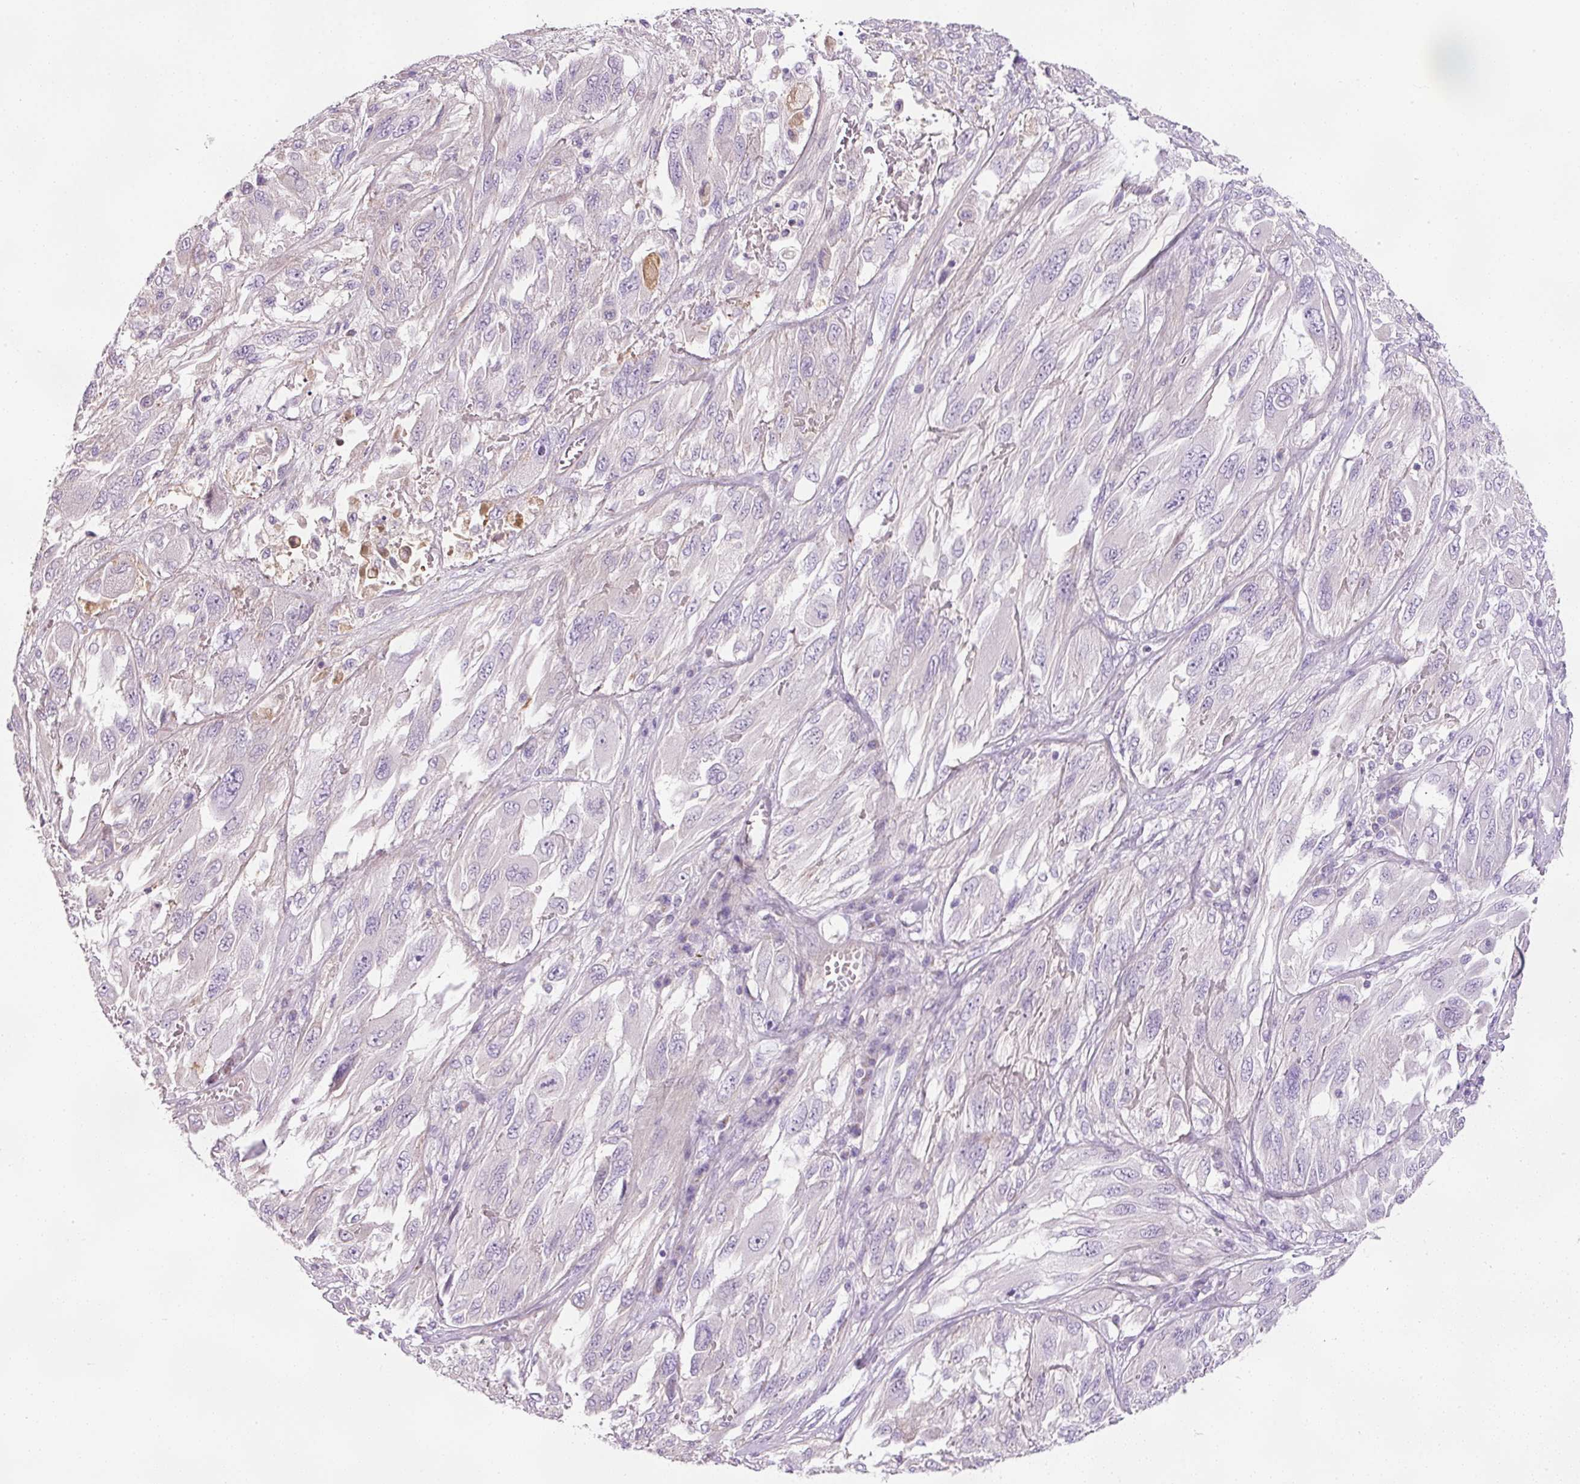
{"staining": {"intensity": "negative", "quantity": "none", "location": "none"}, "tissue": "melanoma", "cell_type": "Tumor cells", "image_type": "cancer", "snomed": [{"axis": "morphology", "description": "Malignant melanoma, NOS"}, {"axis": "topography", "description": "Skin"}], "caption": "Tumor cells are negative for protein expression in human melanoma.", "gene": "KPNA5", "patient": {"sex": "female", "age": 91}}